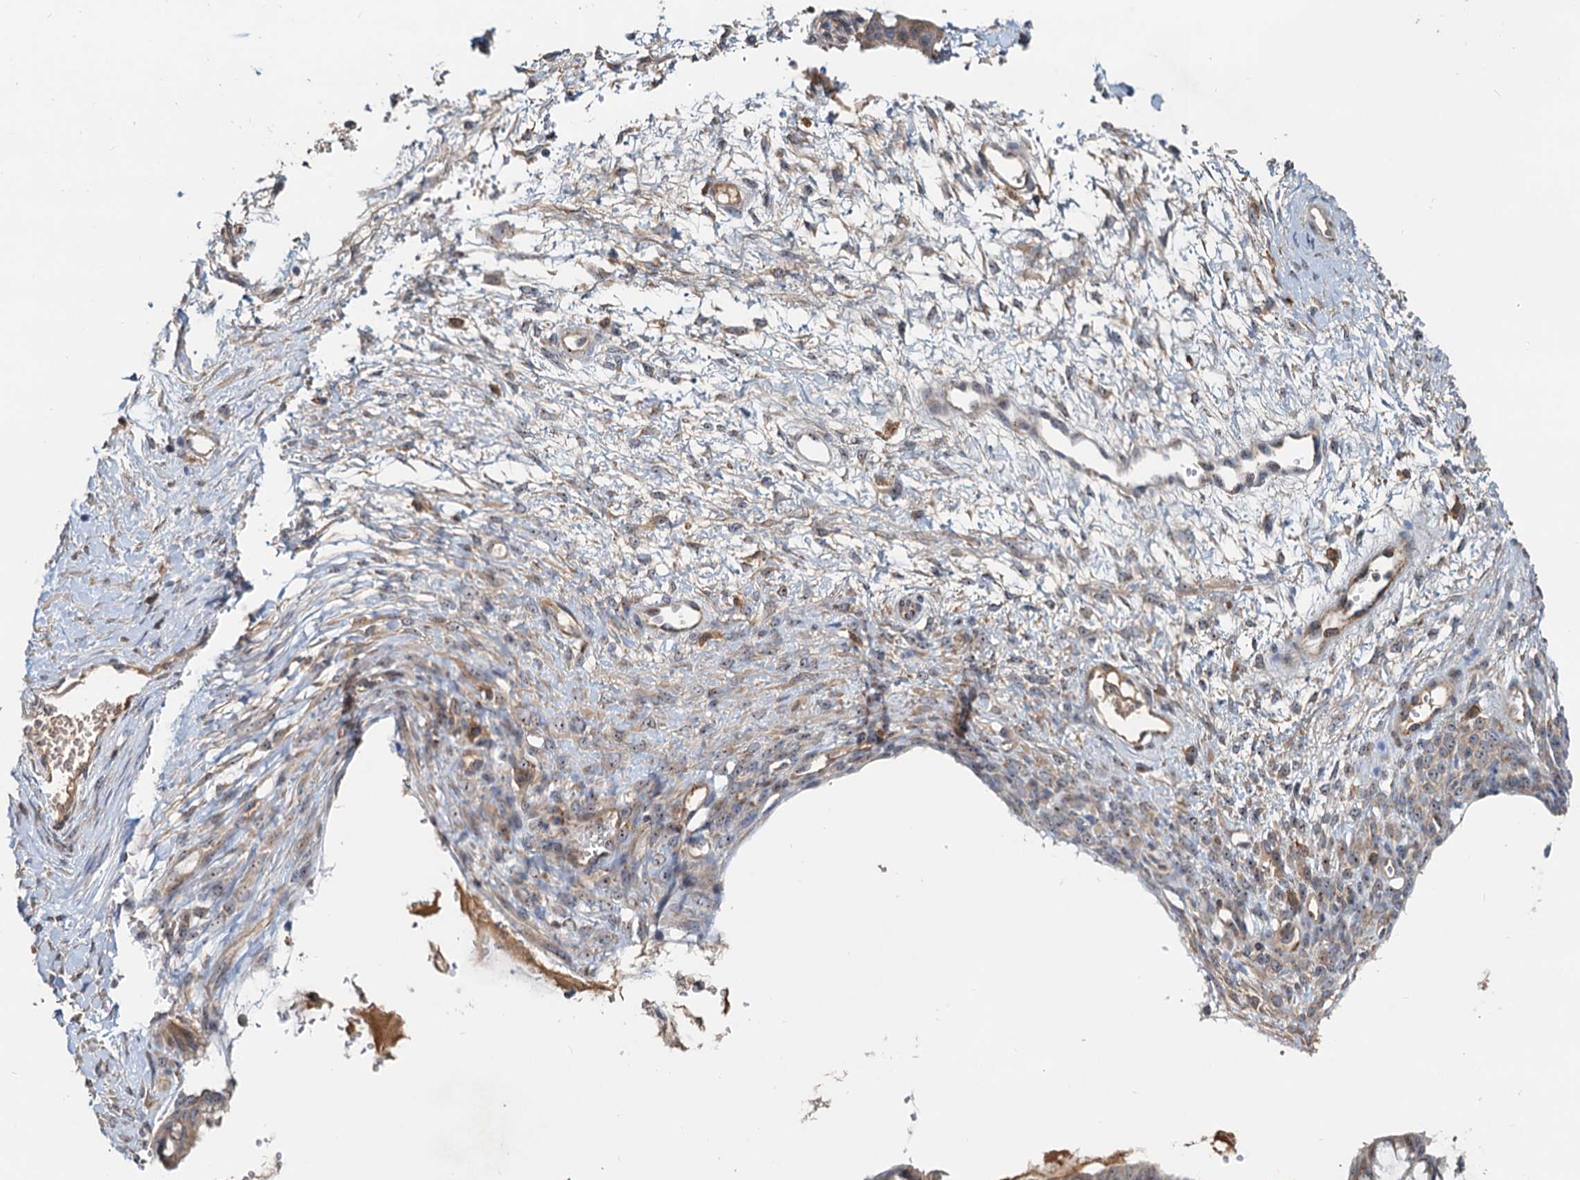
{"staining": {"intensity": "weak", "quantity": "<25%", "location": "cytoplasmic/membranous,nuclear"}, "tissue": "ovarian cancer", "cell_type": "Tumor cells", "image_type": "cancer", "snomed": [{"axis": "morphology", "description": "Cystadenocarcinoma, mucinous, NOS"}, {"axis": "topography", "description": "Ovary"}], "caption": "A high-resolution histopathology image shows immunohistochemistry staining of ovarian mucinous cystadenocarcinoma, which demonstrates no significant staining in tumor cells.", "gene": "RGS7BP", "patient": {"sex": "female", "age": 73}}